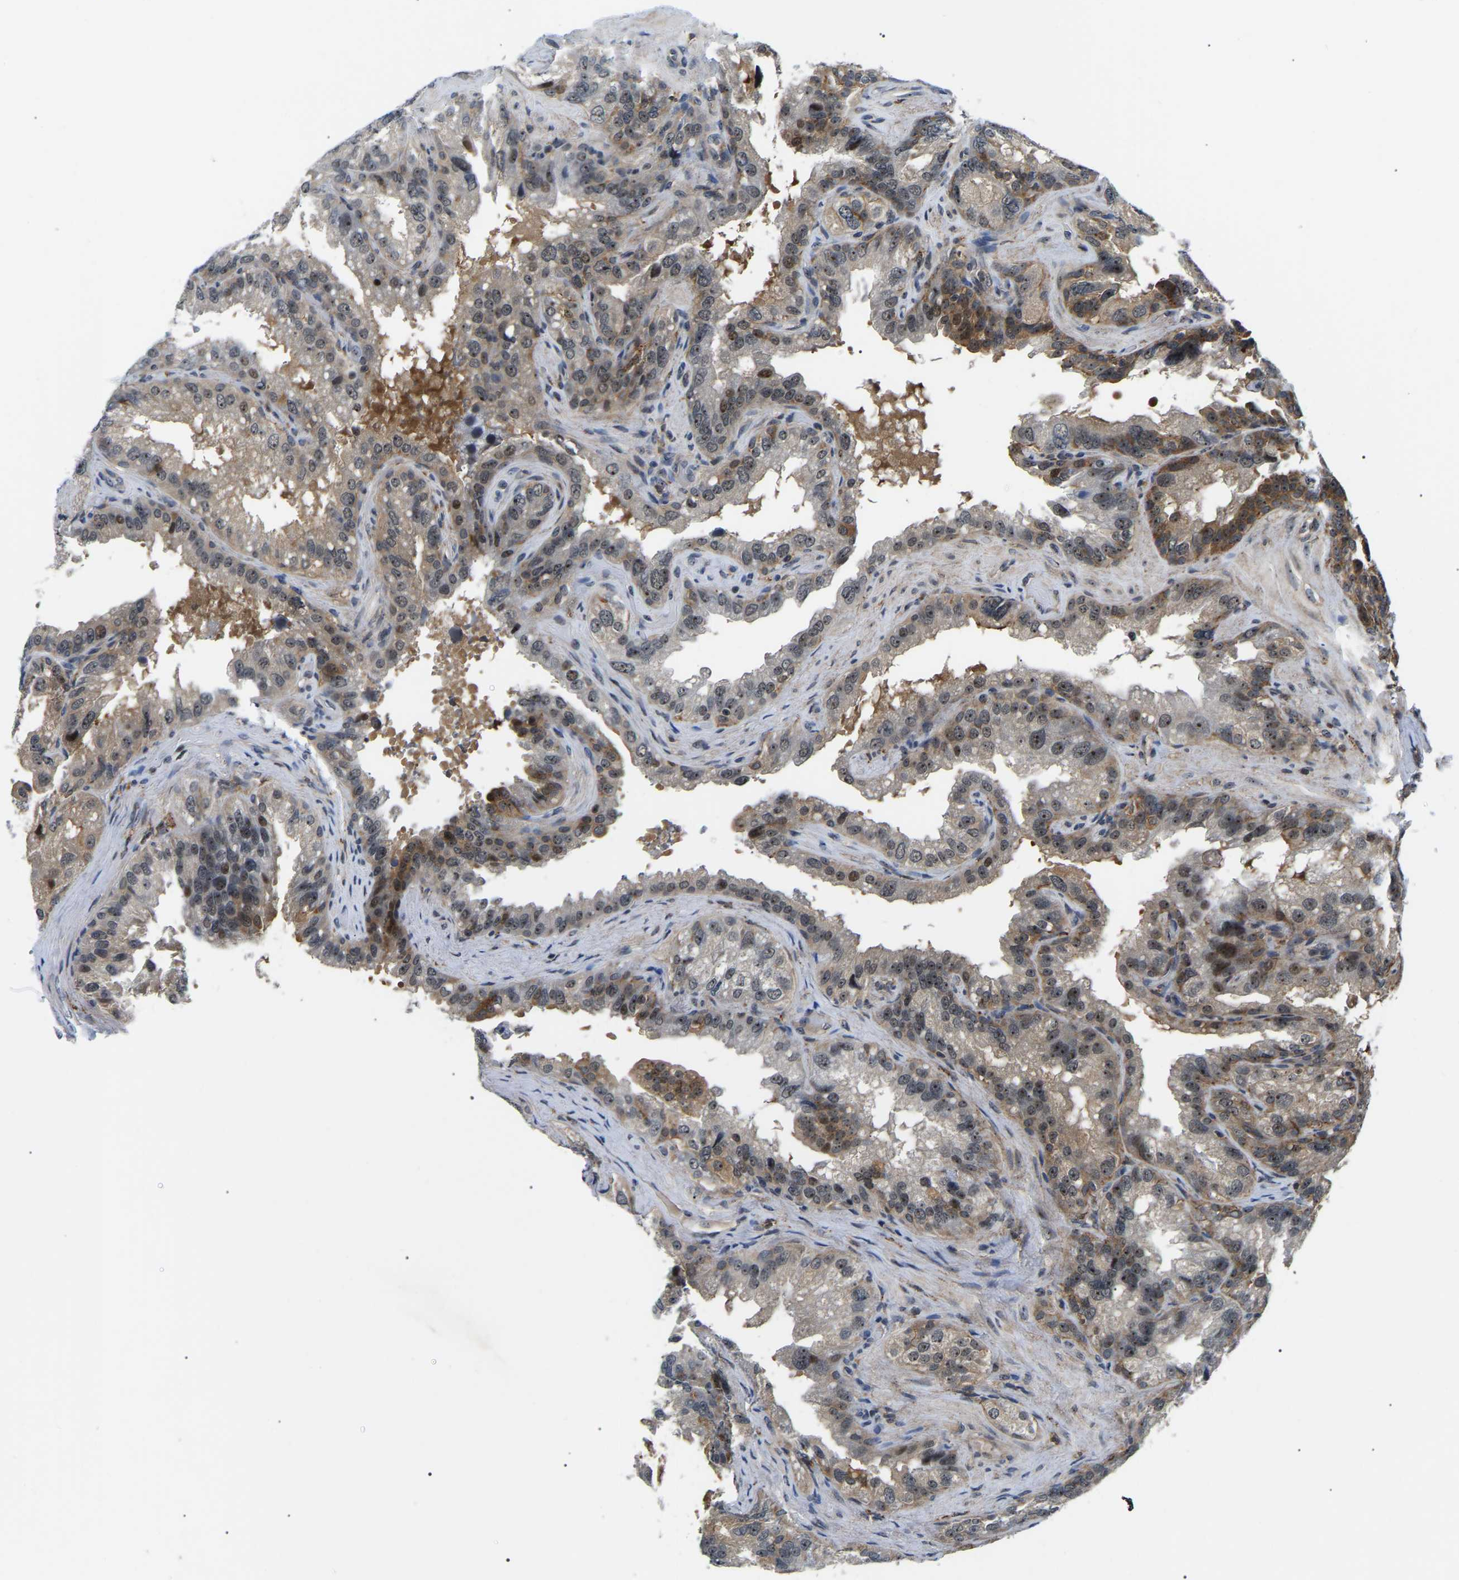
{"staining": {"intensity": "moderate", "quantity": "25%-75%", "location": "cytoplasmic/membranous,nuclear"}, "tissue": "seminal vesicle", "cell_type": "Glandular cells", "image_type": "normal", "snomed": [{"axis": "morphology", "description": "Normal tissue, NOS"}, {"axis": "topography", "description": "Seminal veicle"}], "caption": "Immunohistochemistry (DAB (3,3'-diaminobenzidine)) staining of unremarkable human seminal vesicle demonstrates moderate cytoplasmic/membranous,nuclear protein expression in about 25%-75% of glandular cells. The protein of interest is stained brown, and the nuclei are stained in blue (DAB (3,3'-diaminobenzidine) IHC with brightfield microscopy, high magnification).", "gene": "RRP1B", "patient": {"sex": "male", "age": 68}}